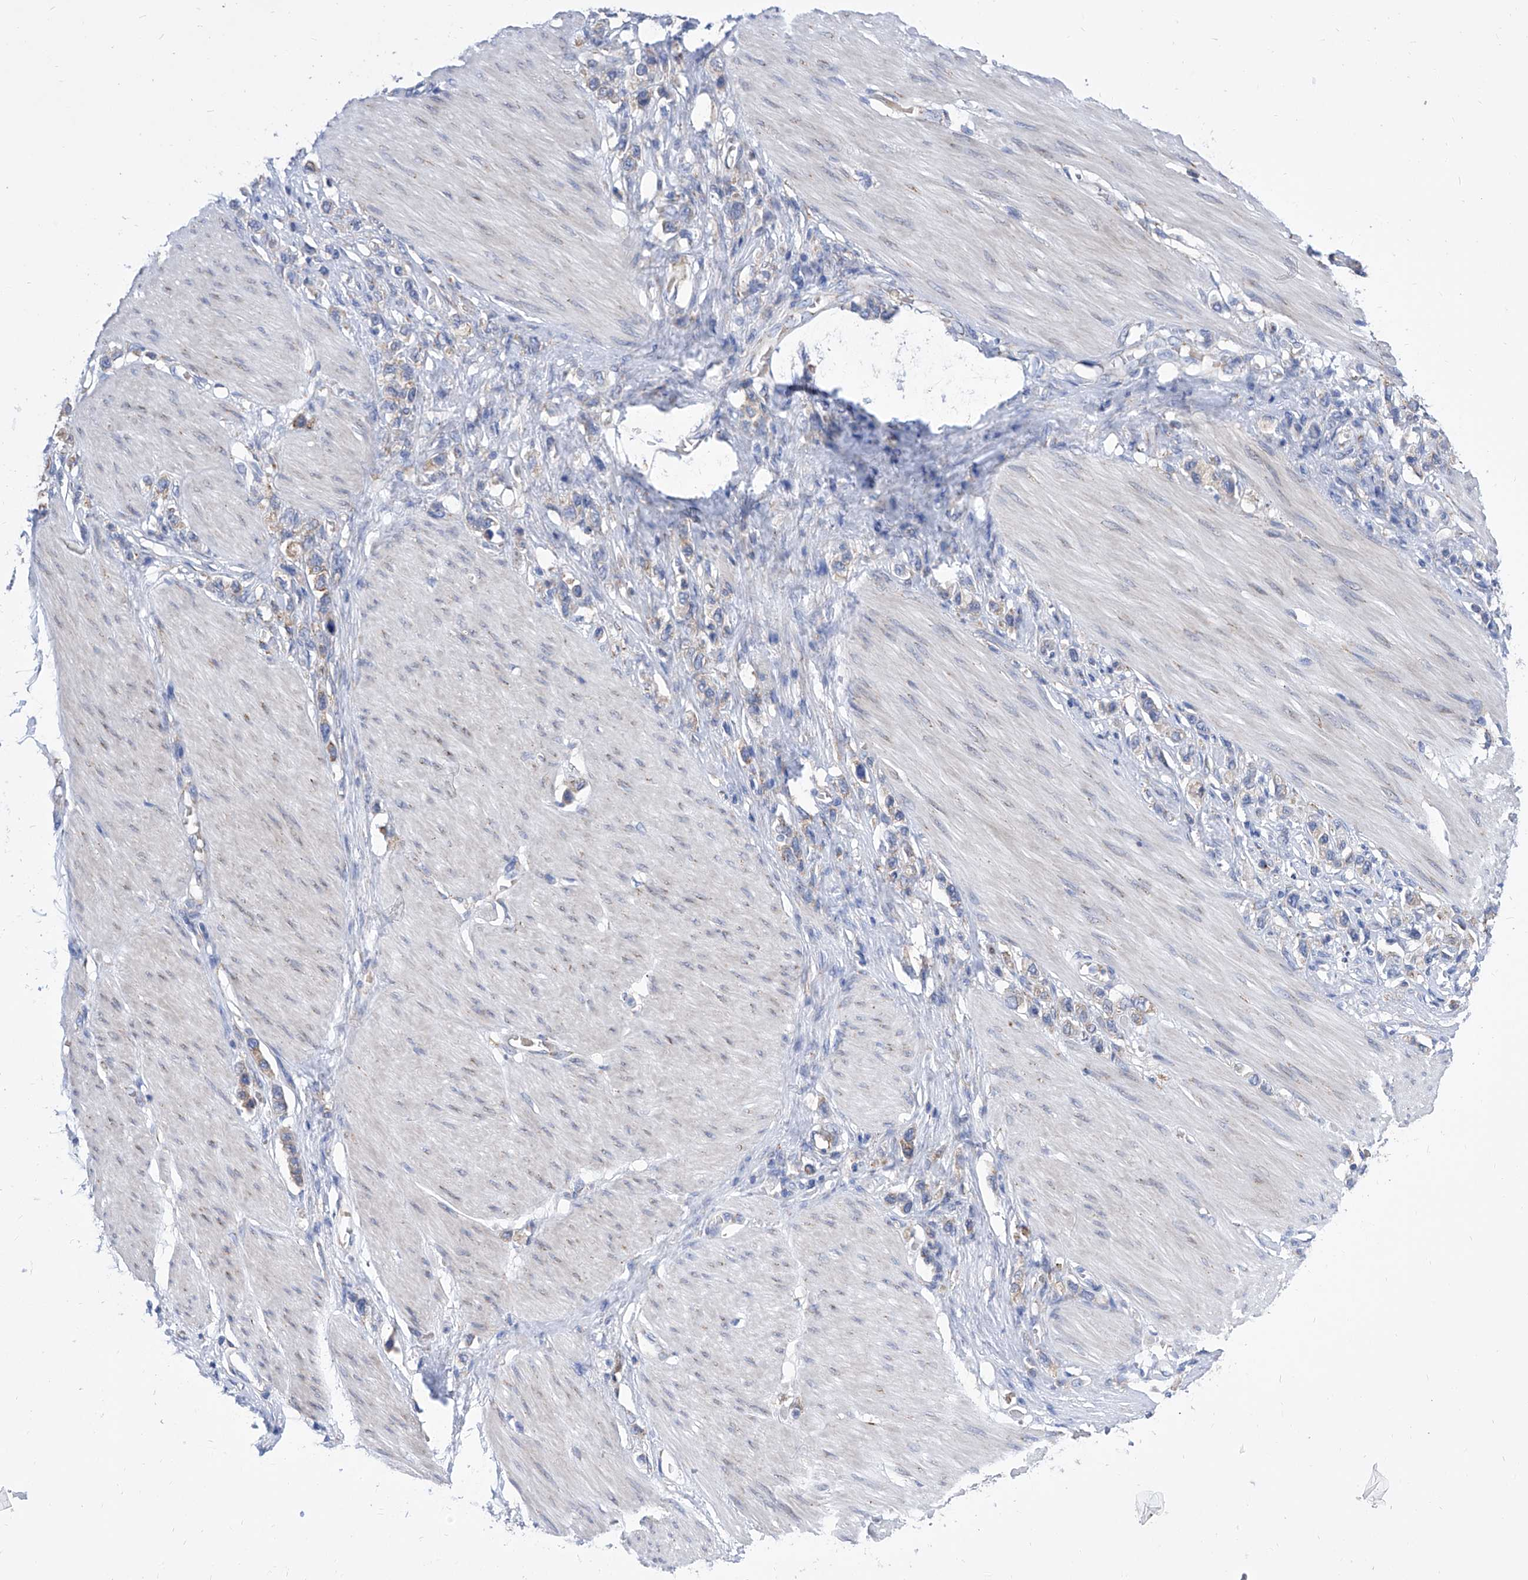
{"staining": {"intensity": "weak", "quantity": "<25%", "location": "cytoplasmic/membranous"}, "tissue": "stomach cancer", "cell_type": "Tumor cells", "image_type": "cancer", "snomed": [{"axis": "morphology", "description": "Adenocarcinoma, NOS"}, {"axis": "topography", "description": "Stomach"}], "caption": "Adenocarcinoma (stomach) was stained to show a protein in brown. There is no significant staining in tumor cells.", "gene": "TJAP1", "patient": {"sex": "female", "age": 65}}